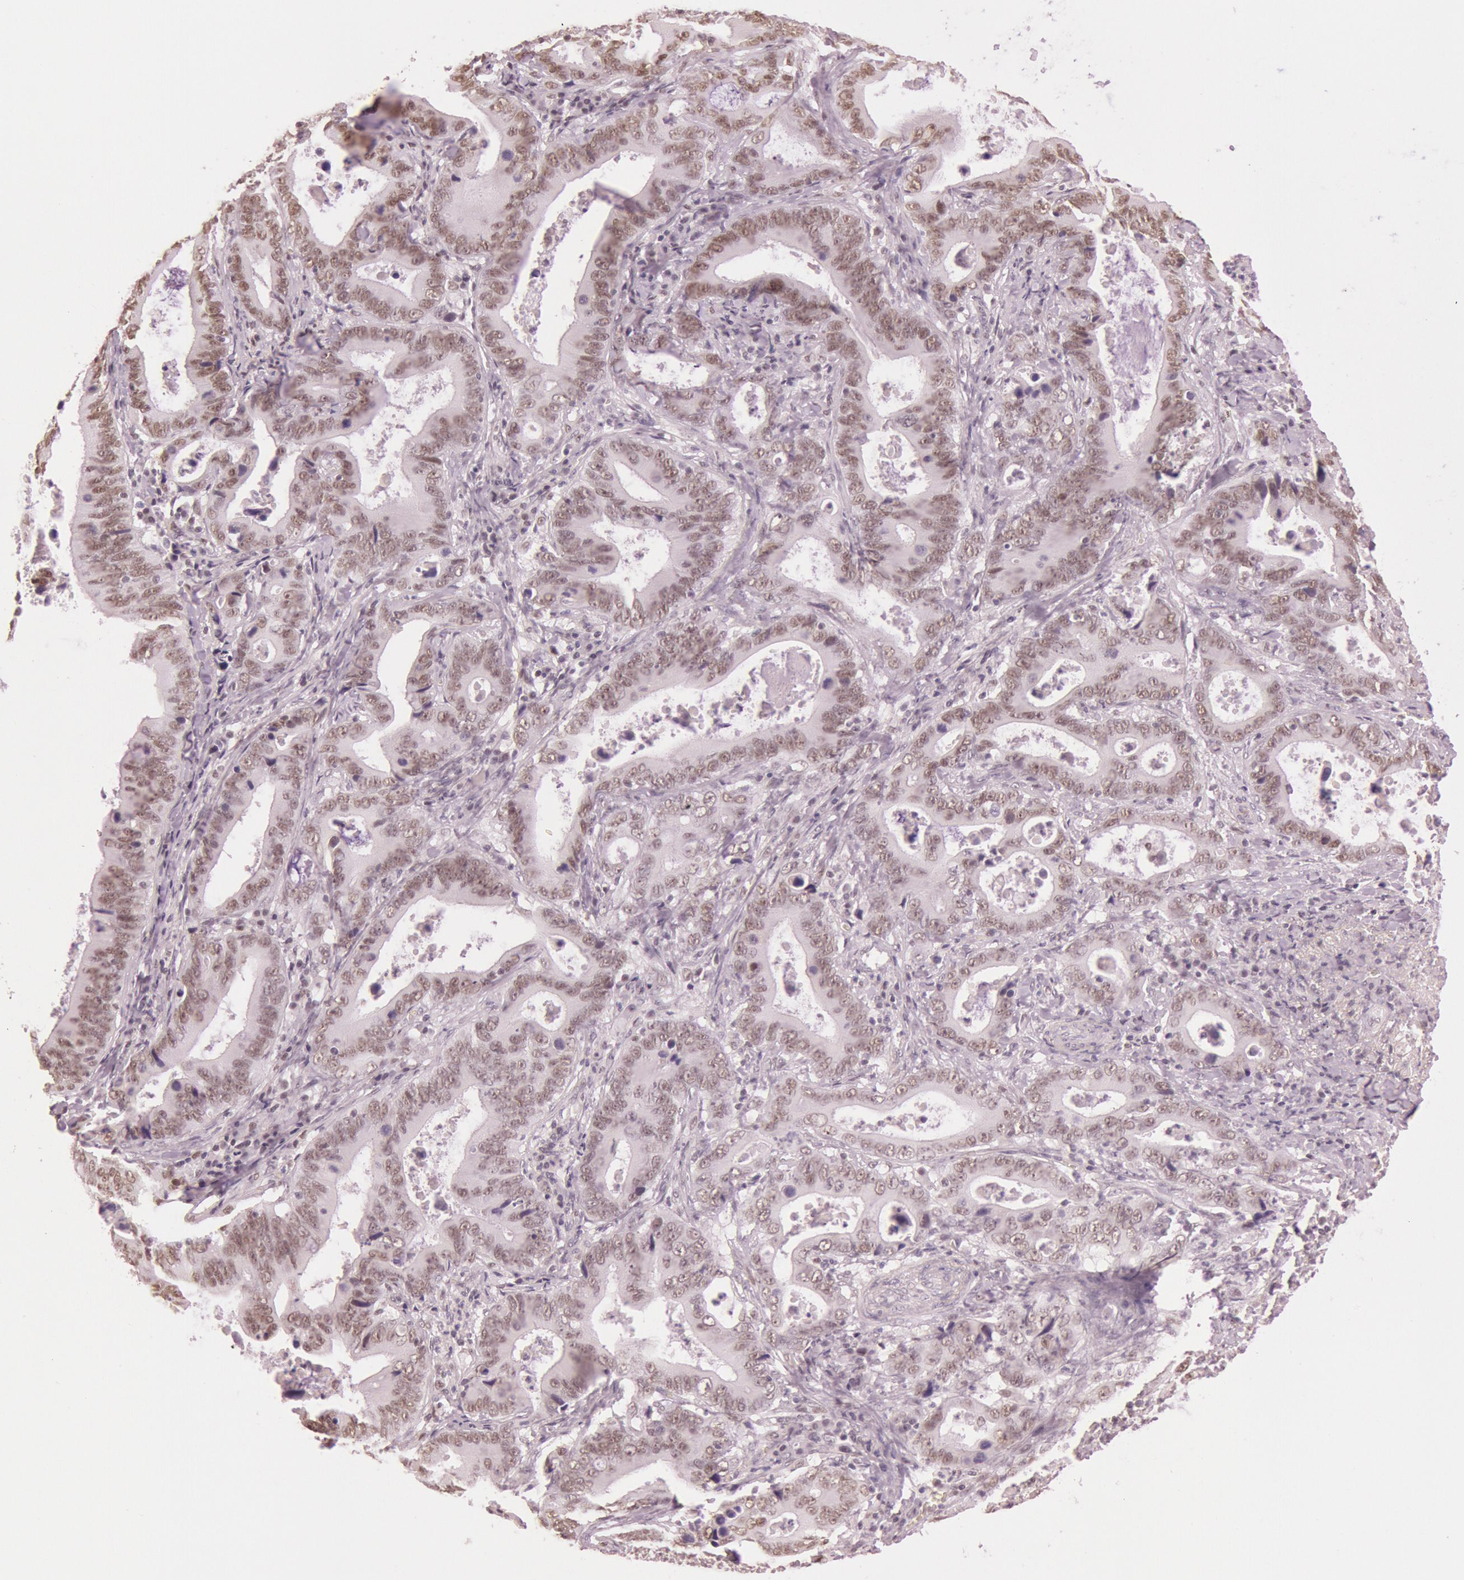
{"staining": {"intensity": "weak", "quantity": ">75%", "location": "nuclear"}, "tissue": "stomach cancer", "cell_type": "Tumor cells", "image_type": "cancer", "snomed": [{"axis": "morphology", "description": "Adenocarcinoma, NOS"}, {"axis": "topography", "description": "Stomach, upper"}], "caption": "Human adenocarcinoma (stomach) stained with a brown dye exhibits weak nuclear positive staining in about >75% of tumor cells.", "gene": "TASL", "patient": {"sex": "male", "age": 63}}